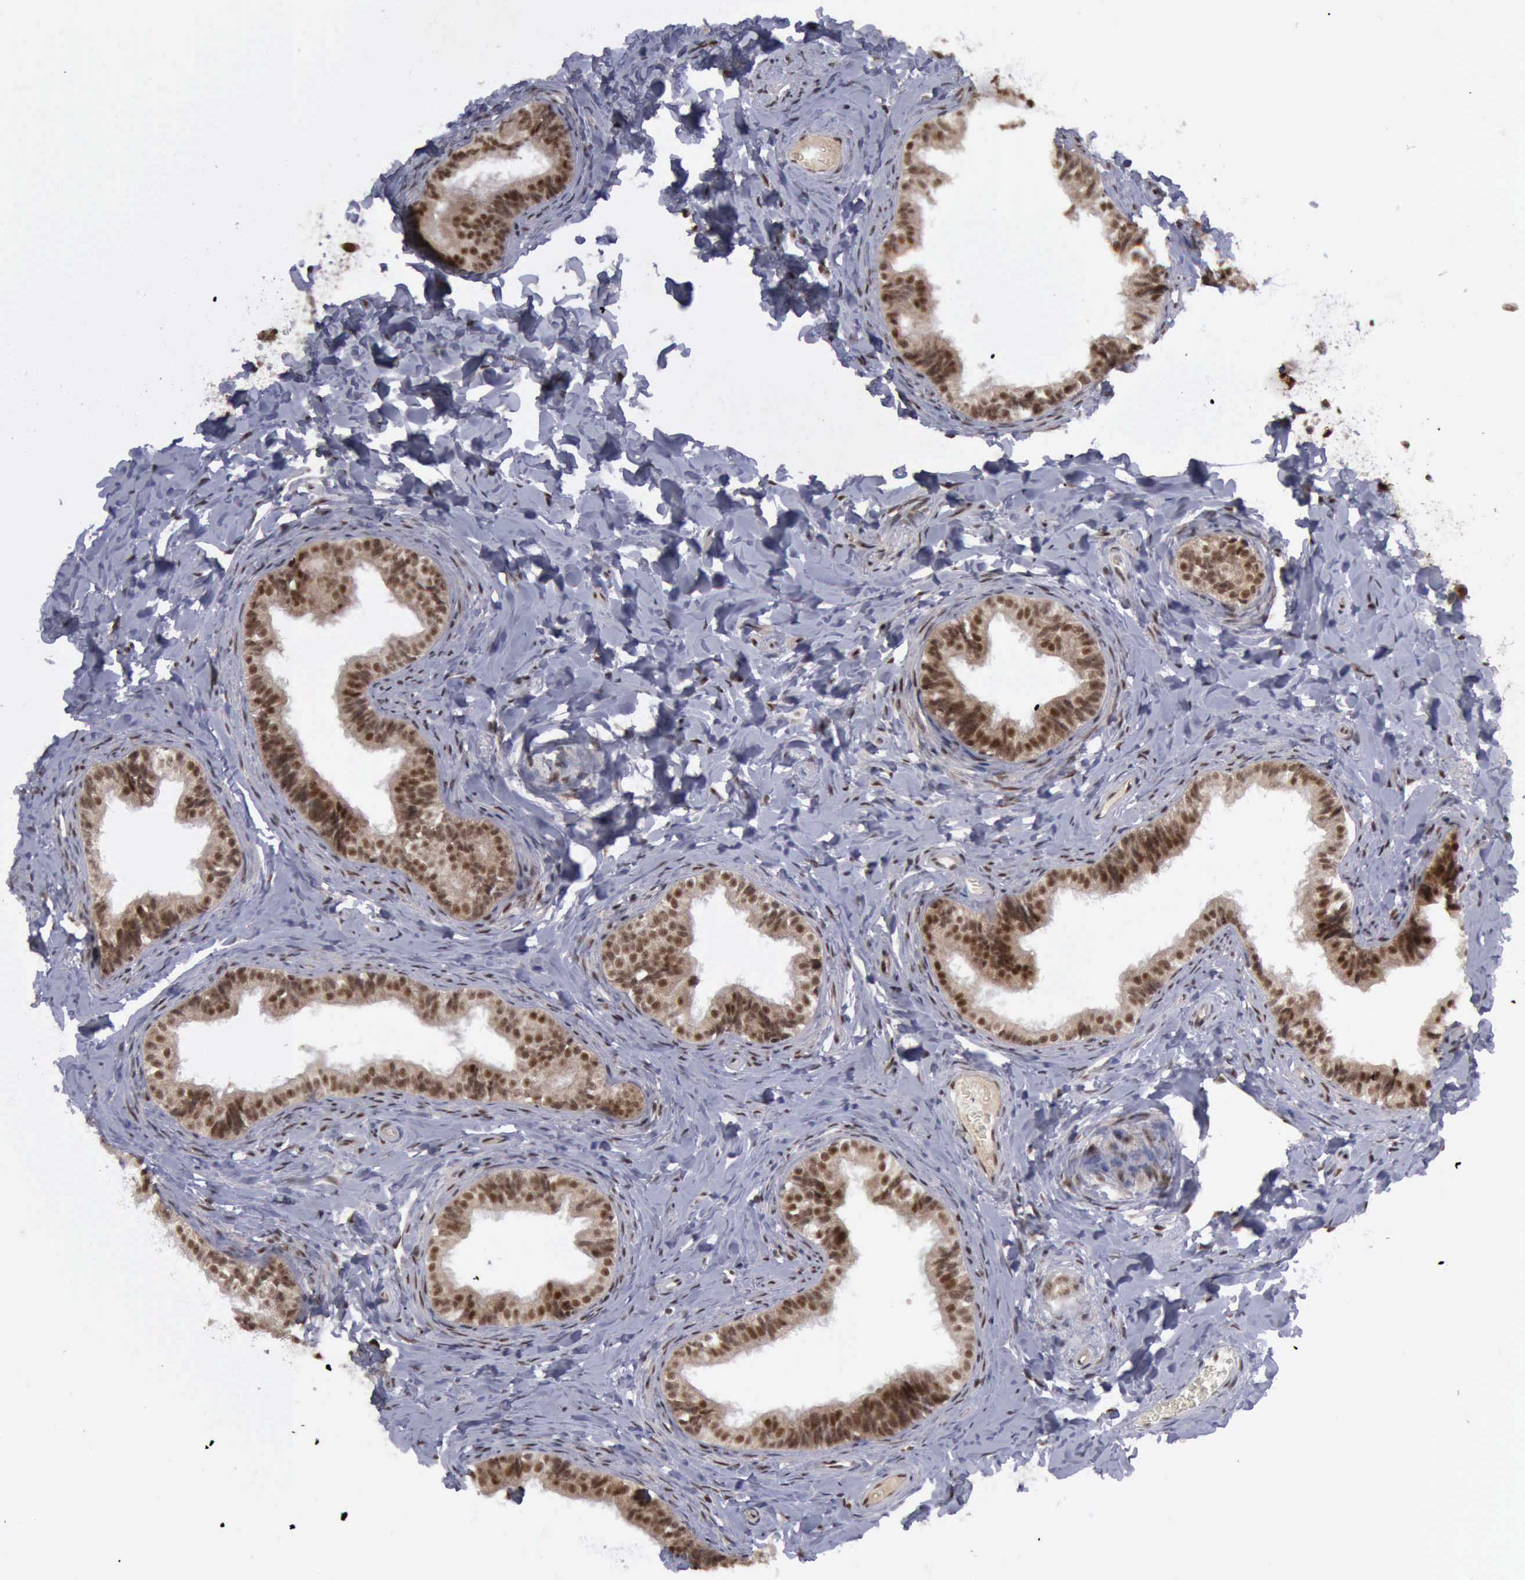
{"staining": {"intensity": "strong", "quantity": ">75%", "location": "cytoplasmic/membranous,nuclear"}, "tissue": "epididymis", "cell_type": "Glandular cells", "image_type": "normal", "snomed": [{"axis": "morphology", "description": "Normal tissue, NOS"}, {"axis": "topography", "description": "Epididymis"}], "caption": "Protein staining of unremarkable epididymis demonstrates strong cytoplasmic/membranous,nuclear positivity in about >75% of glandular cells.", "gene": "ATM", "patient": {"sex": "male", "age": 26}}